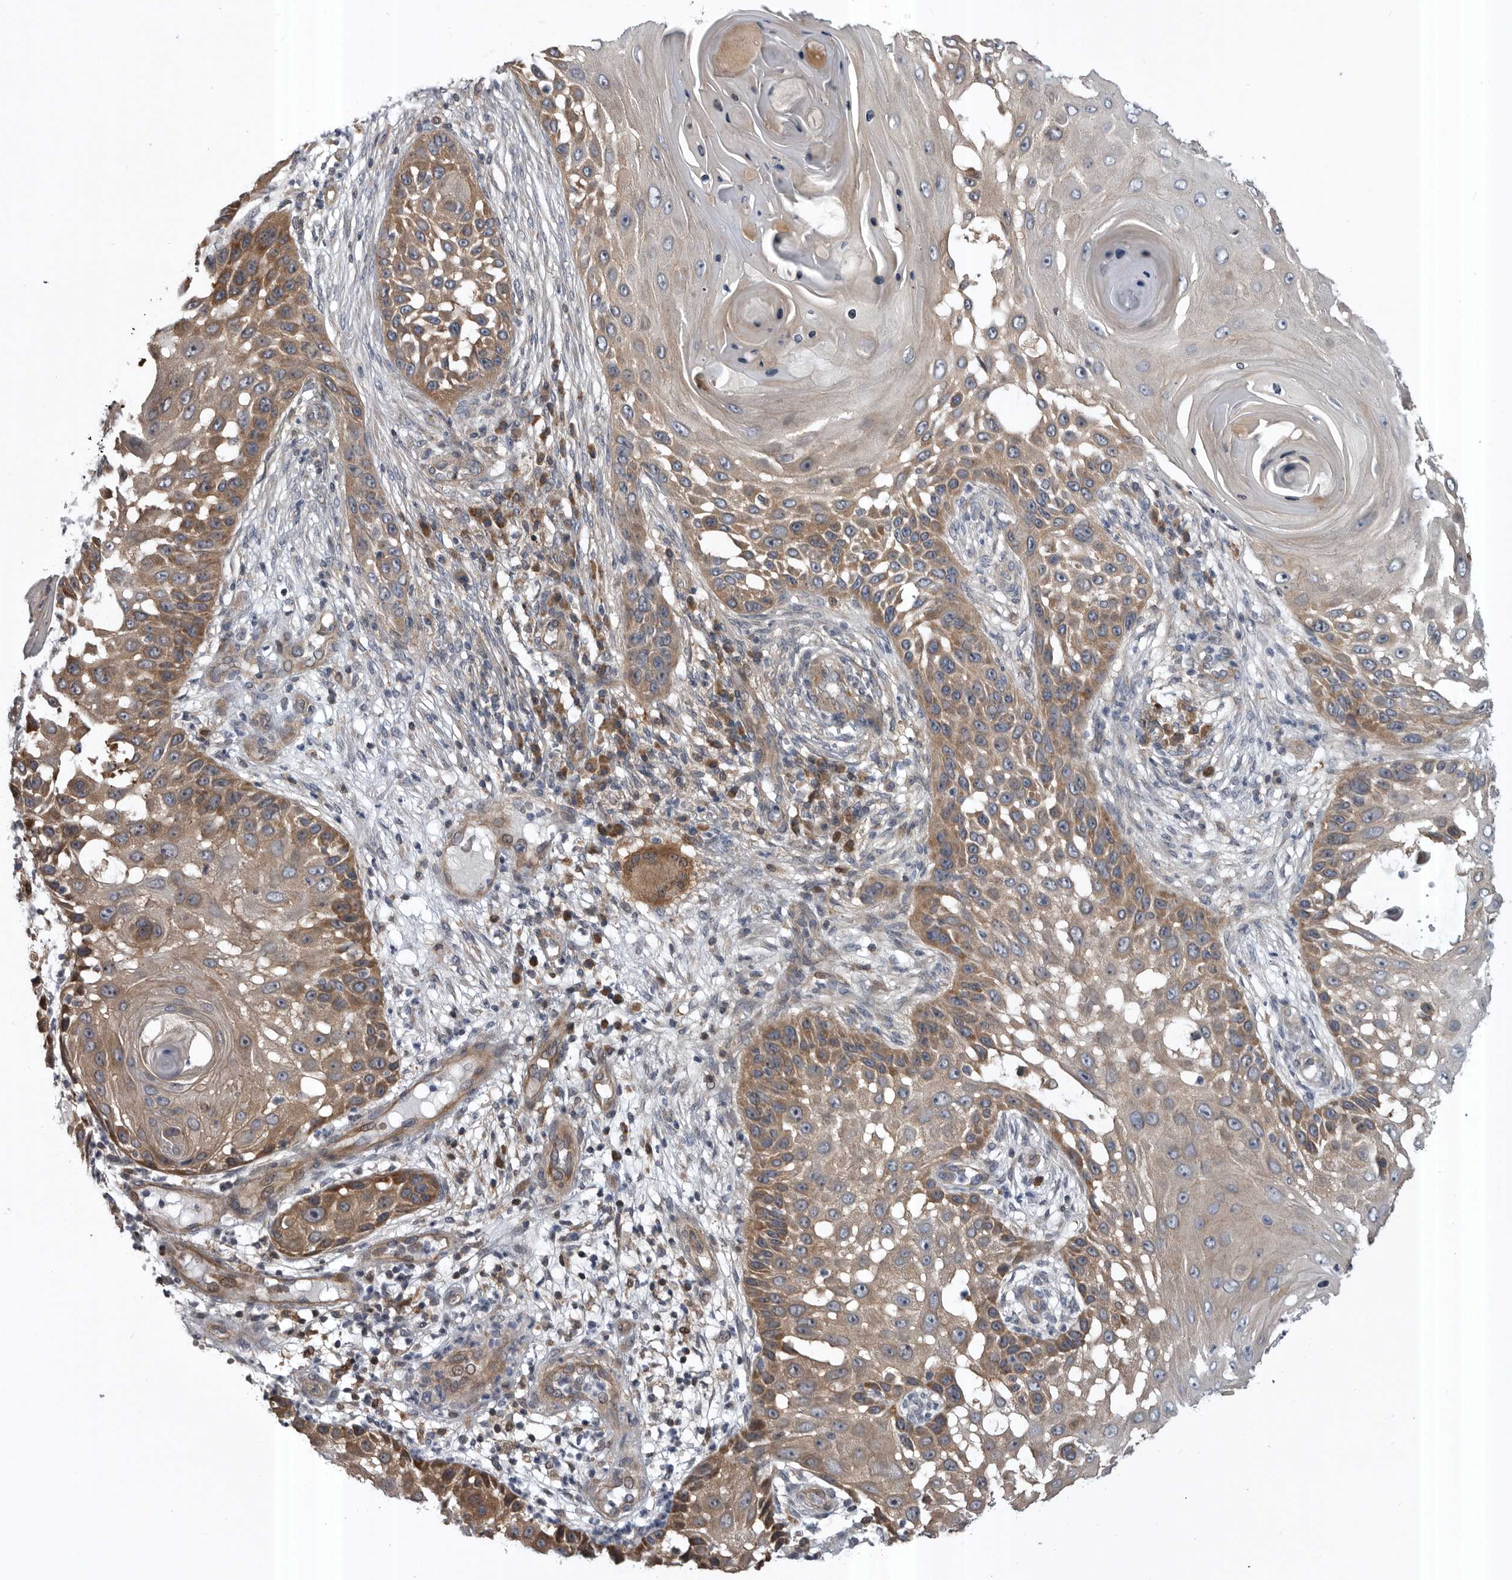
{"staining": {"intensity": "moderate", "quantity": ">75%", "location": "cytoplasmic/membranous"}, "tissue": "skin cancer", "cell_type": "Tumor cells", "image_type": "cancer", "snomed": [{"axis": "morphology", "description": "Squamous cell carcinoma, NOS"}, {"axis": "topography", "description": "Skin"}], "caption": "Skin squamous cell carcinoma stained for a protein (brown) reveals moderate cytoplasmic/membranous positive expression in about >75% of tumor cells.", "gene": "RAB3GAP2", "patient": {"sex": "female", "age": 44}}